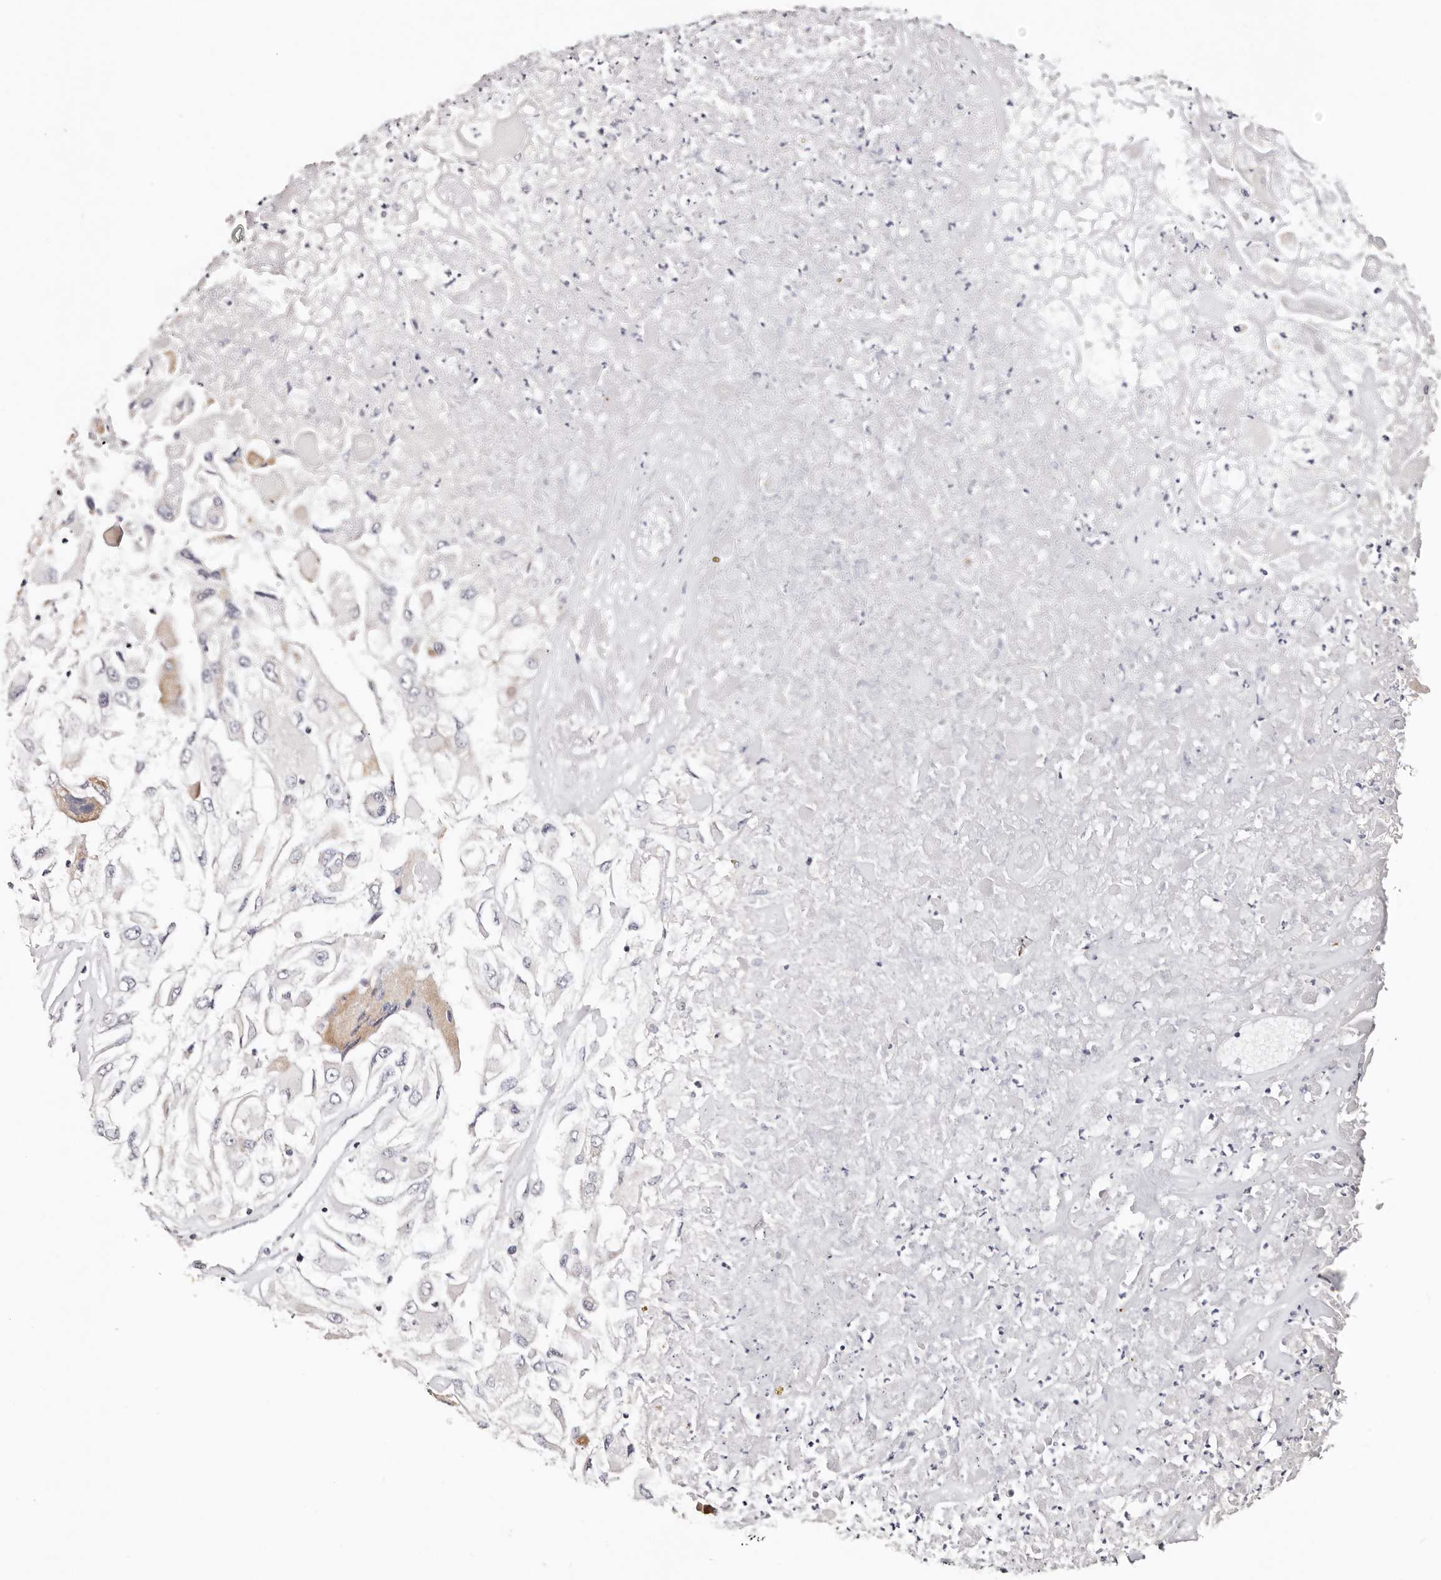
{"staining": {"intensity": "negative", "quantity": "none", "location": "none"}, "tissue": "renal cancer", "cell_type": "Tumor cells", "image_type": "cancer", "snomed": [{"axis": "morphology", "description": "Adenocarcinoma, NOS"}, {"axis": "topography", "description": "Kidney"}], "caption": "DAB (3,3'-diaminobenzidine) immunohistochemical staining of human renal adenocarcinoma exhibits no significant expression in tumor cells. (Immunohistochemistry (ihc), brightfield microscopy, high magnification).", "gene": "VIPAS39", "patient": {"sex": "female", "age": 52}}